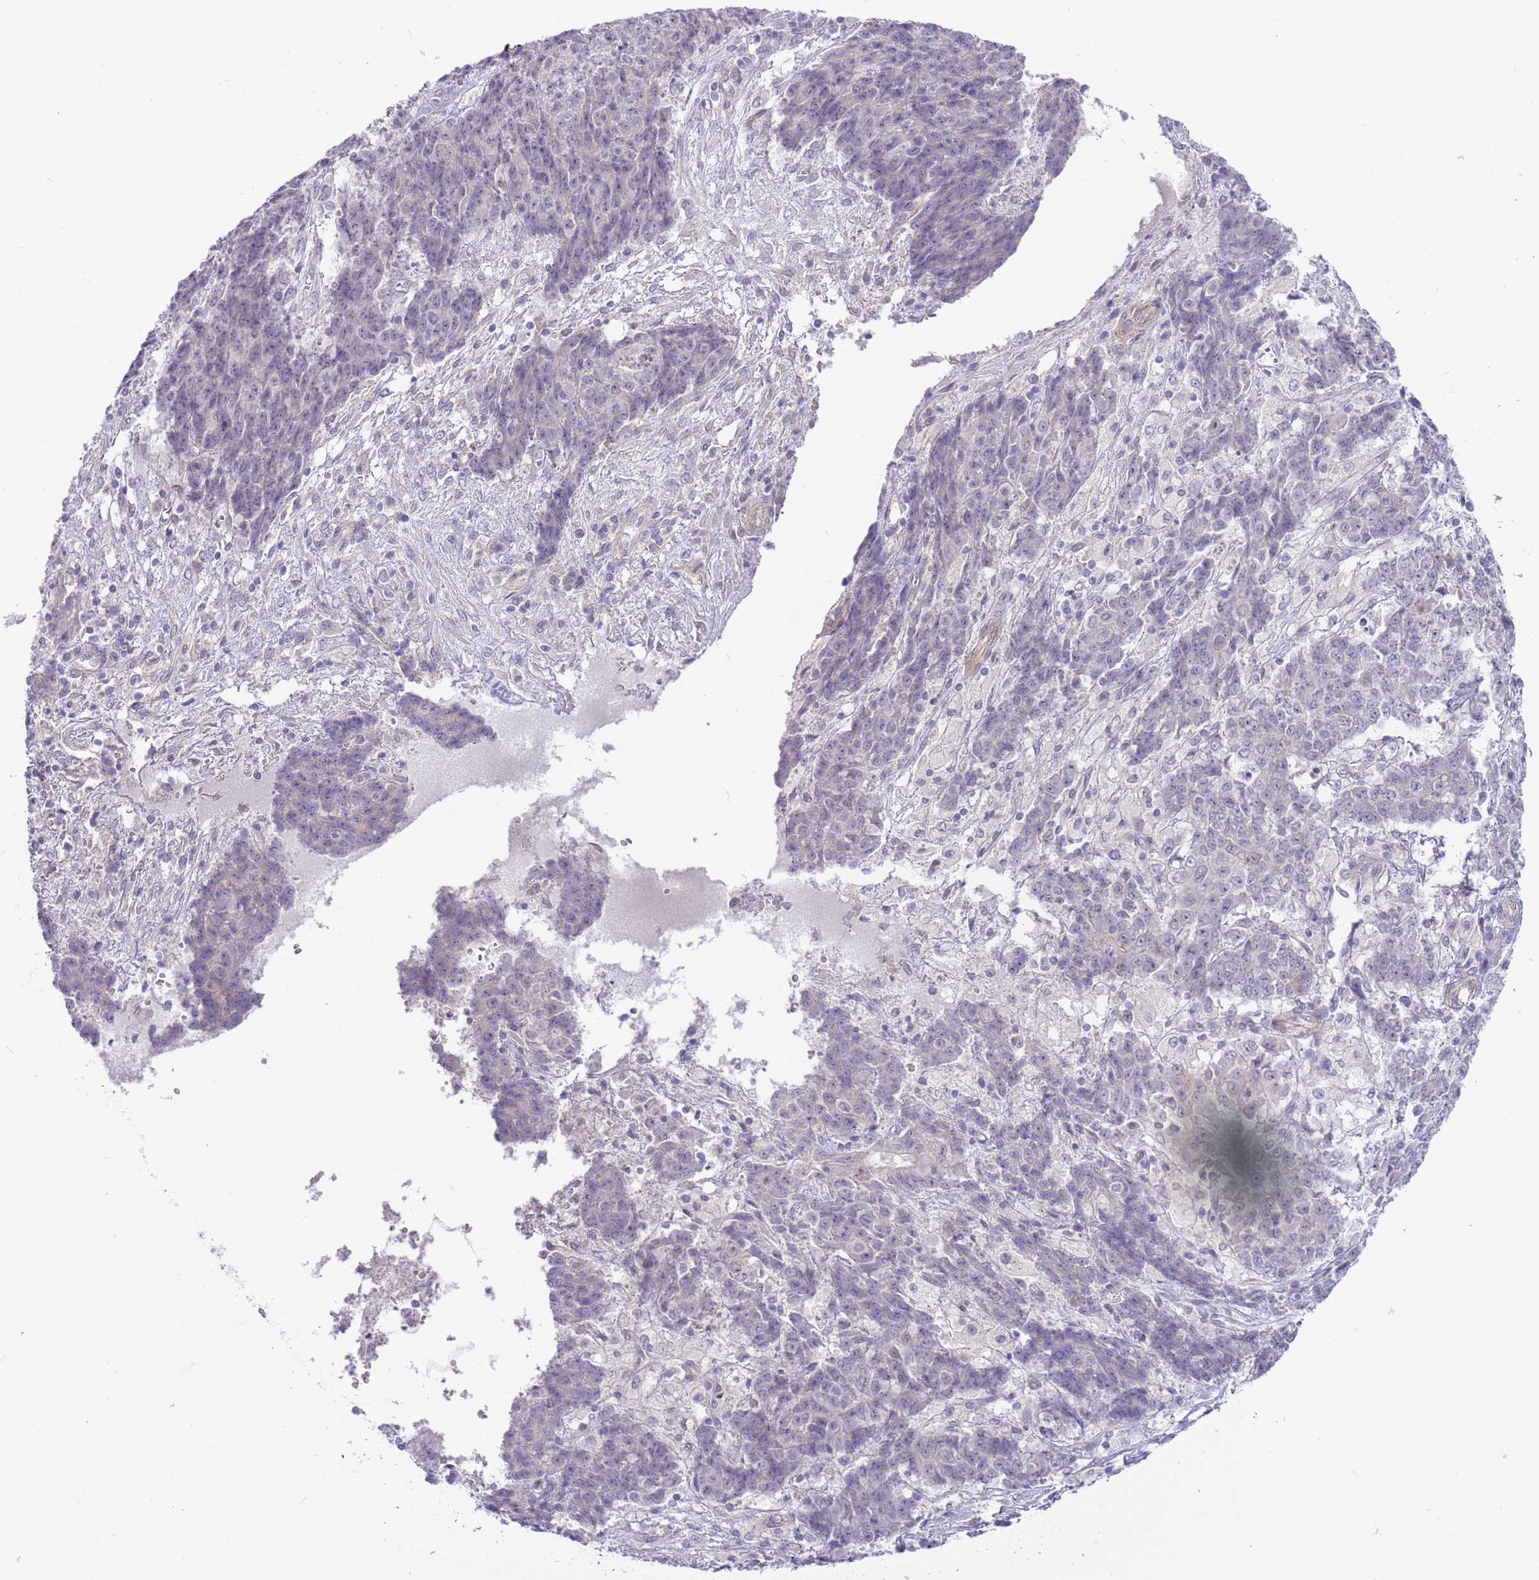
{"staining": {"intensity": "negative", "quantity": "none", "location": "none"}, "tissue": "ovarian cancer", "cell_type": "Tumor cells", "image_type": "cancer", "snomed": [{"axis": "morphology", "description": "Carcinoma, endometroid"}, {"axis": "topography", "description": "Ovary"}], "caption": "DAB immunohistochemical staining of ovarian cancer demonstrates no significant staining in tumor cells. (DAB immunohistochemistry (IHC) visualized using brightfield microscopy, high magnification).", "gene": "MRO", "patient": {"sex": "female", "age": 42}}